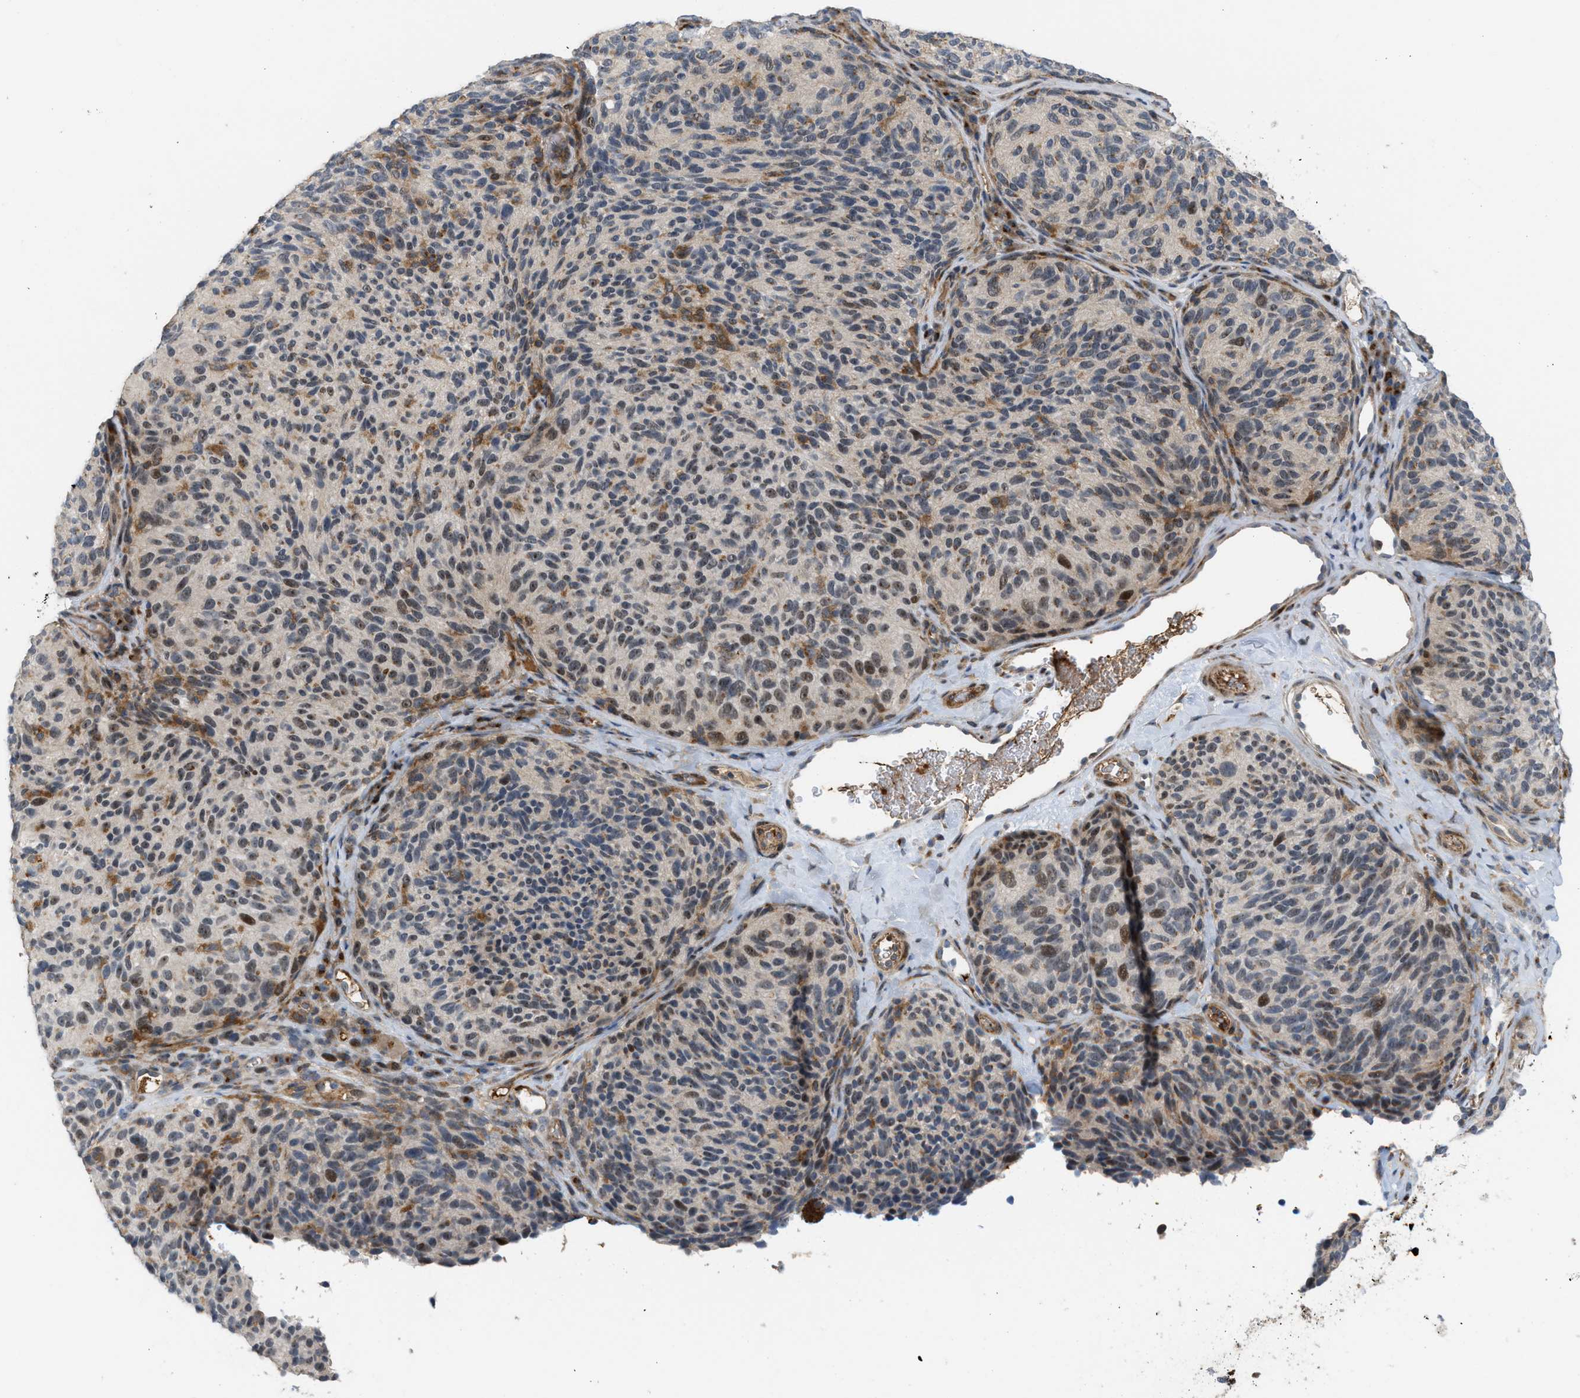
{"staining": {"intensity": "moderate", "quantity": "<25%", "location": "cytoplasmic/membranous"}, "tissue": "melanoma", "cell_type": "Tumor cells", "image_type": "cancer", "snomed": [{"axis": "morphology", "description": "Malignant melanoma, NOS"}, {"axis": "topography", "description": "Skin"}], "caption": "Immunohistochemistry (IHC) staining of melanoma, which demonstrates low levels of moderate cytoplasmic/membranous expression in approximately <25% of tumor cells indicating moderate cytoplasmic/membranous protein expression. The staining was performed using DAB (3,3'-diaminobenzidine) (brown) for protein detection and nuclei were counterstained in hematoxylin (blue).", "gene": "DIPK1A", "patient": {"sex": "female", "age": 73}}